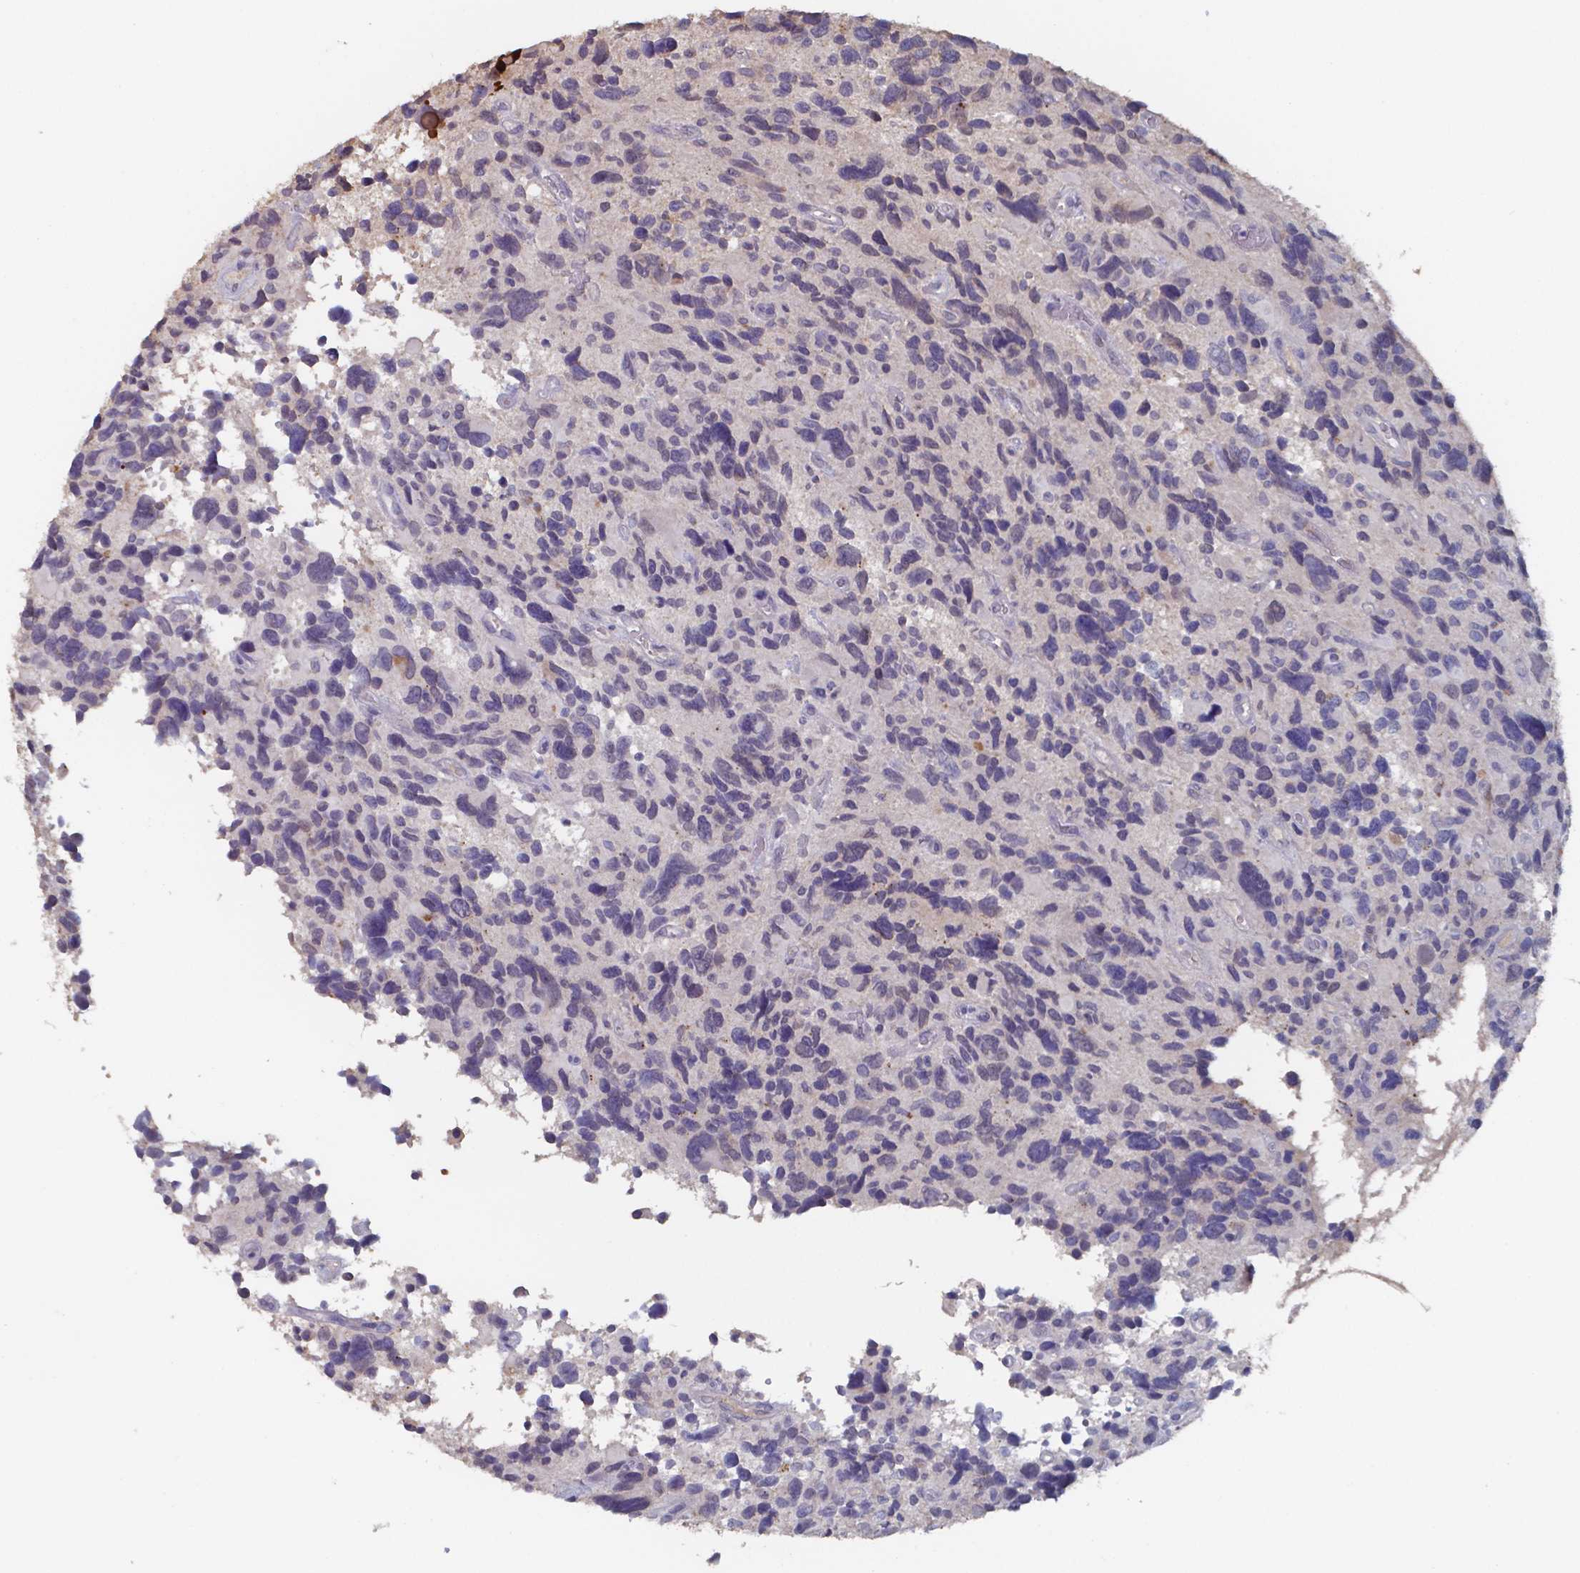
{"staining": {"intensity": "negative", "quantity": "none", "location": "none"}, "tissue": "glioma", "cell_type": "Tumor cells", "image_type": "cancer", "snomed": [{"axis": "morphology", "description": "Glioma, malignant, High grade"}, {"axis": "topography", "description": "Brain"}], "caption": "DAB immunohistochemical staining of human high-grade glioma (malignant) reveals no significant expression in tumor cells.", "gene": "BTBD17", "patient": {"sex": "male", "age": 46}}